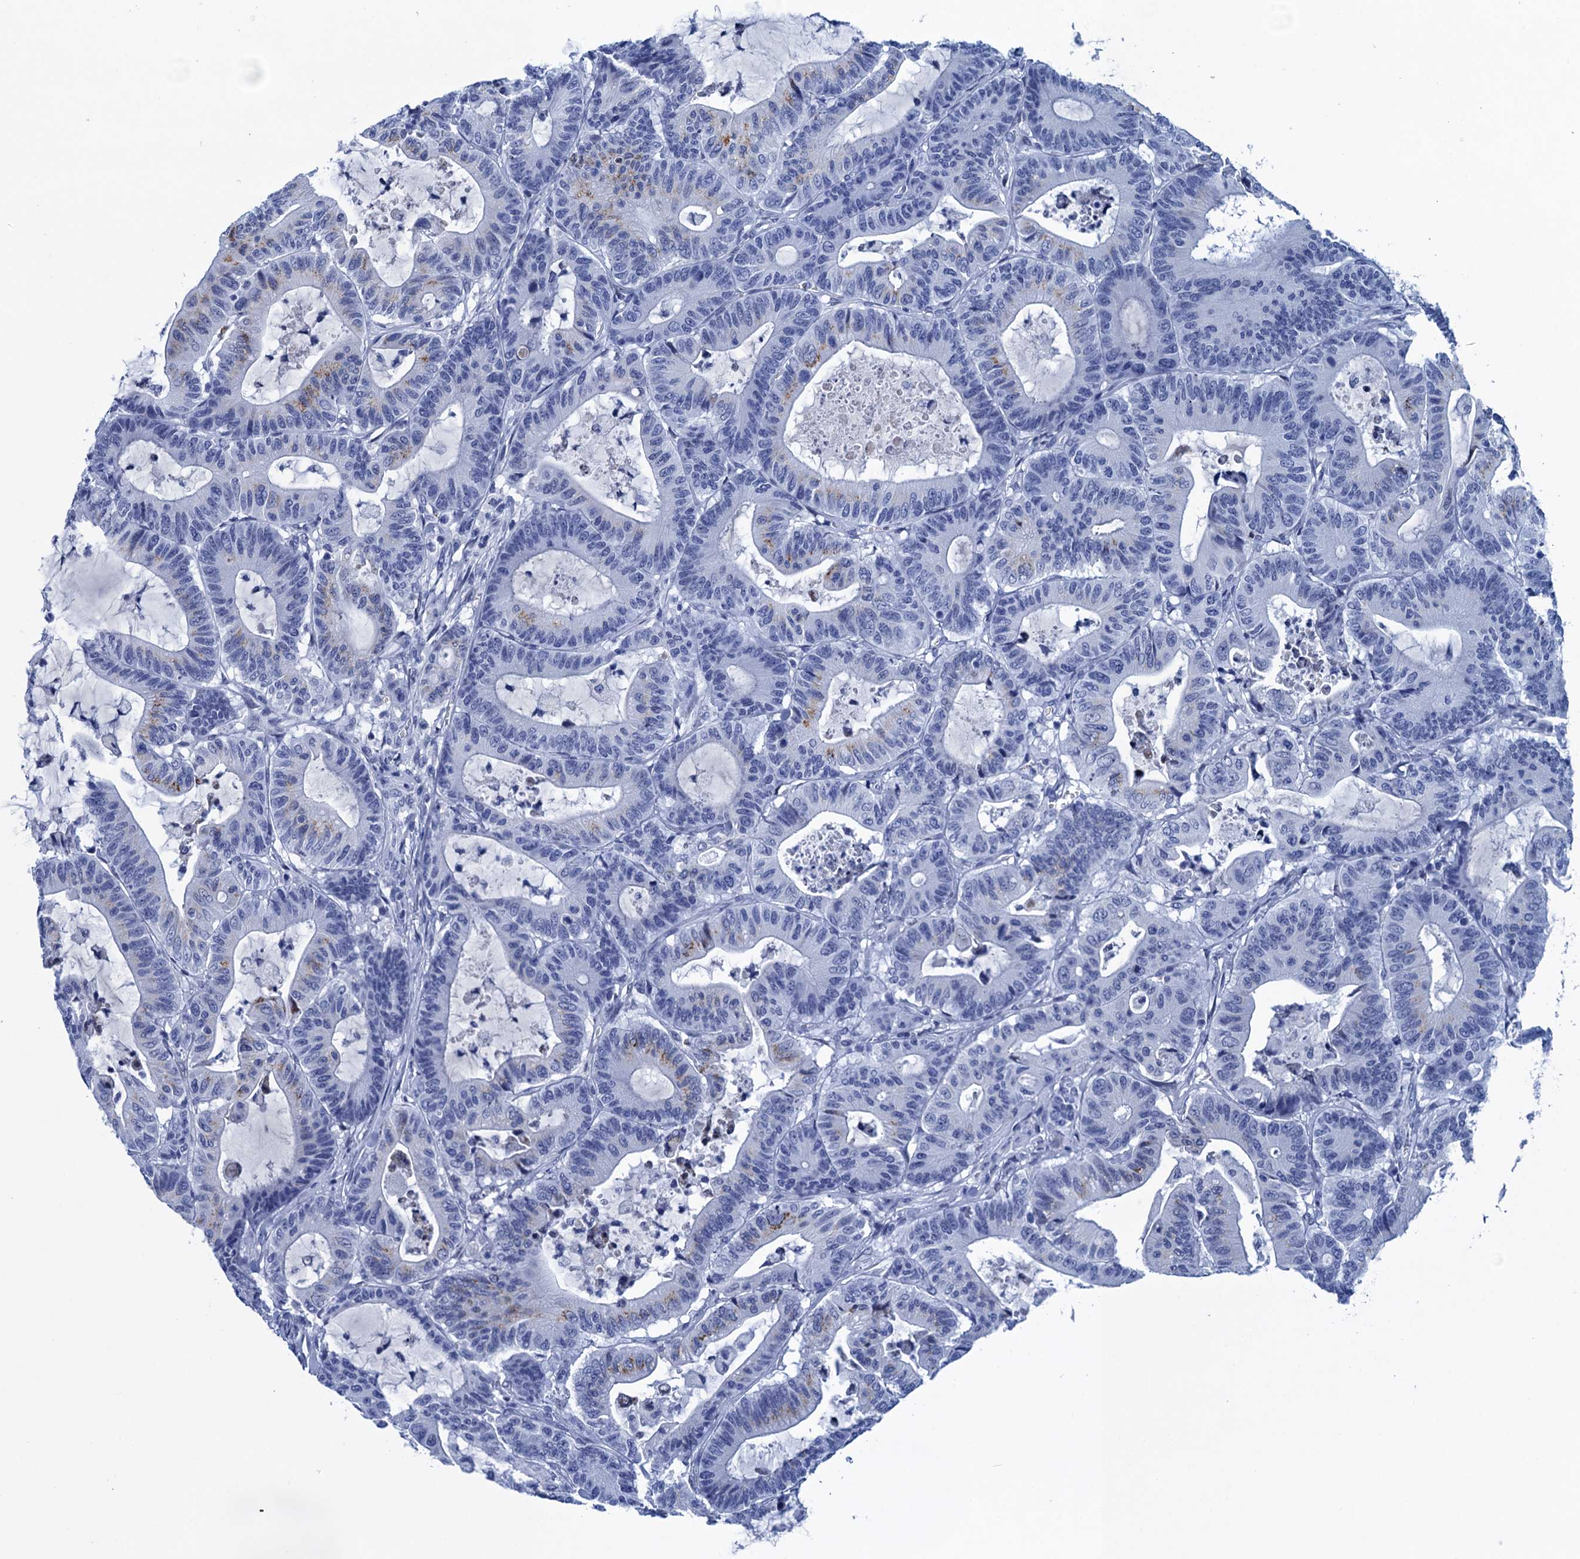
{"staining": {"intensity": "negative", "quantity": "none", "location": "none"}, "tissue": "colorectal cancer", "cell_type": "Tumor cells", "image_type": "cancer", "snomed": [{"axis": "morphology", "description": "Adenocarcinoma, NOS"}, {"axis": "topography", "description": "Colon"}], "caption": "The image shows no staining of tumor cells in adenocarcinoma (colorectal). (DAB (3,3'-diaminobenzidine) IHC, high magnification).", "gene": "METTL25", "patient": {"sex": "female", "age": 84}}